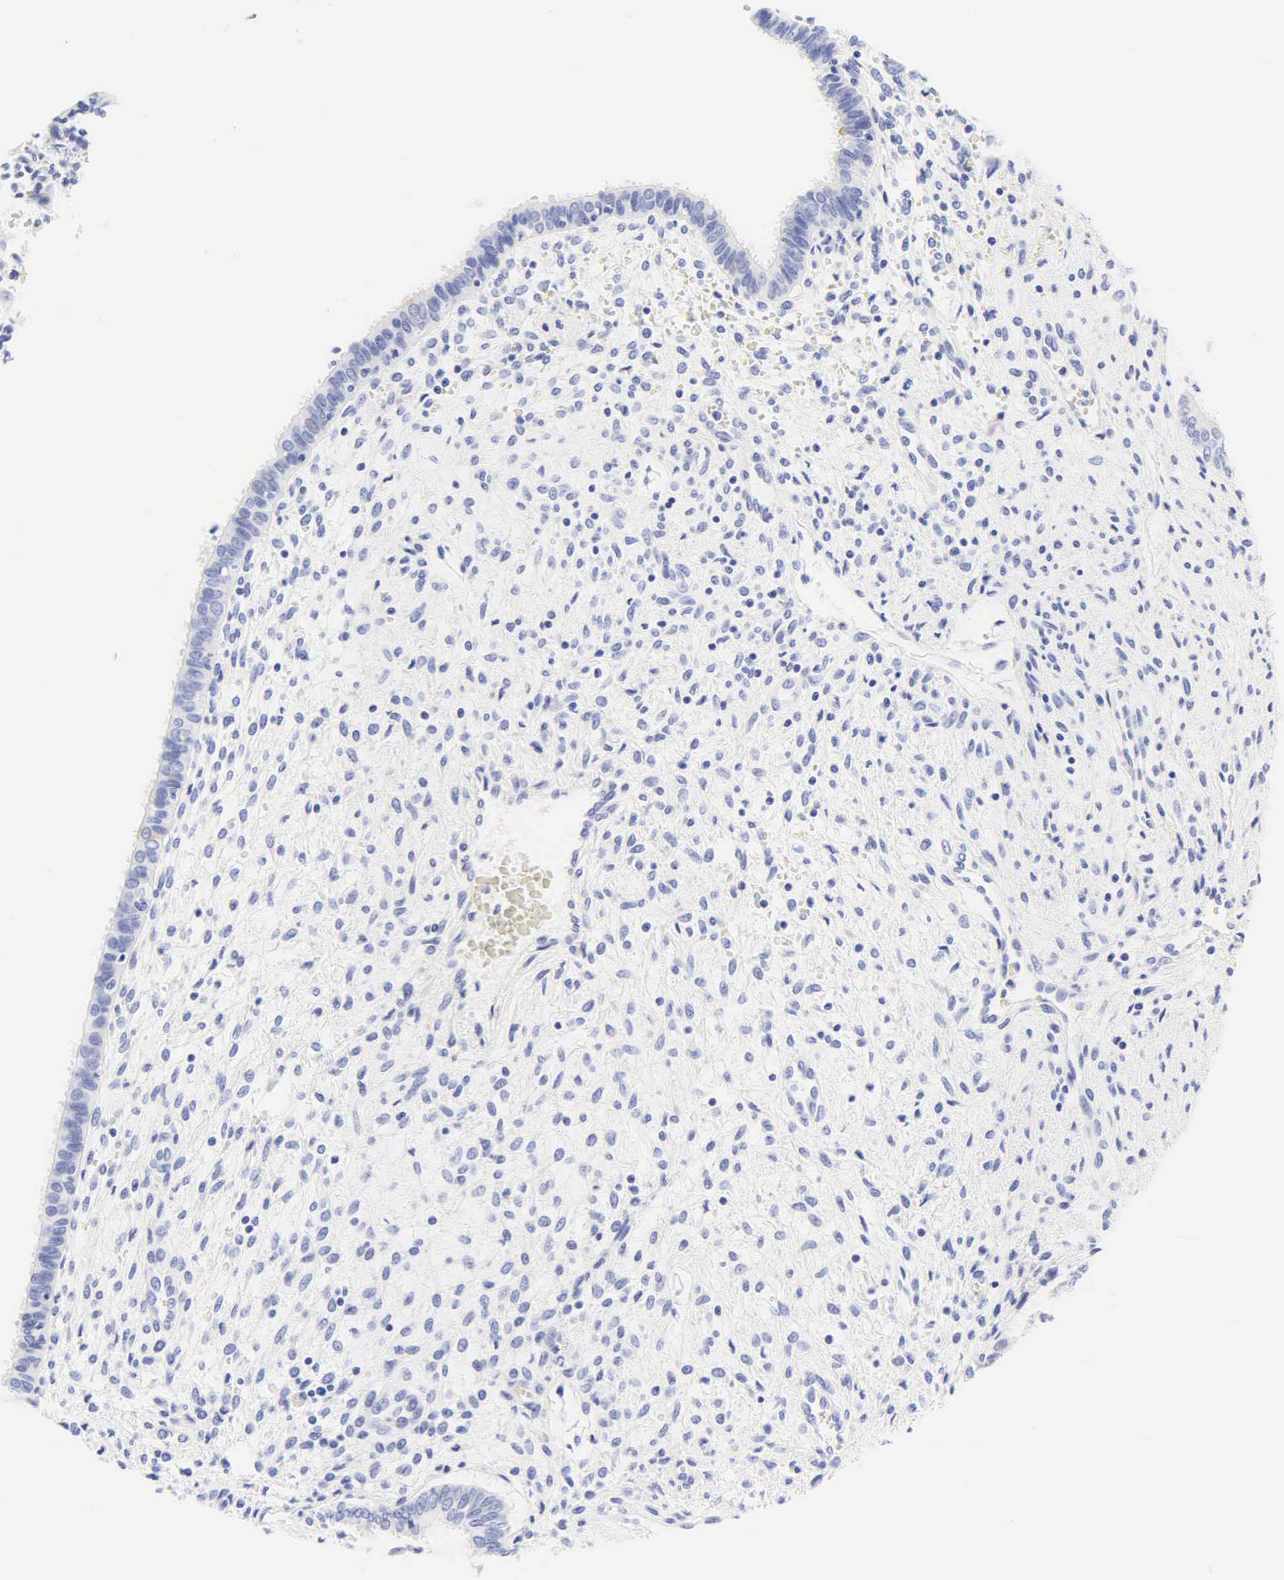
{"staining": {"intensity": "negative", "quantity": "none", "location": "none"}, "tissue": "cervical cancer", "cell_type": "Tumor cells", "image_type": "cancer", "snomed": [{"axis": "morphology", "description": "Normal tissue, NOS"}, {"axis": "morphology", "description": "Adenocarcinoma, NOS"}, {"axis": "topography", "description": "Cervix"}], "caption": "IHC of human cervical adenocarcinoma displays no positivity in tumor cells. (Stains: DAB immunohistochemistry with hematoxylin counter stain, Microscopy: brightfield microscopy at high magnification).", "gene": "KRT20", "patient": {"sex": "female", "age": 34}}